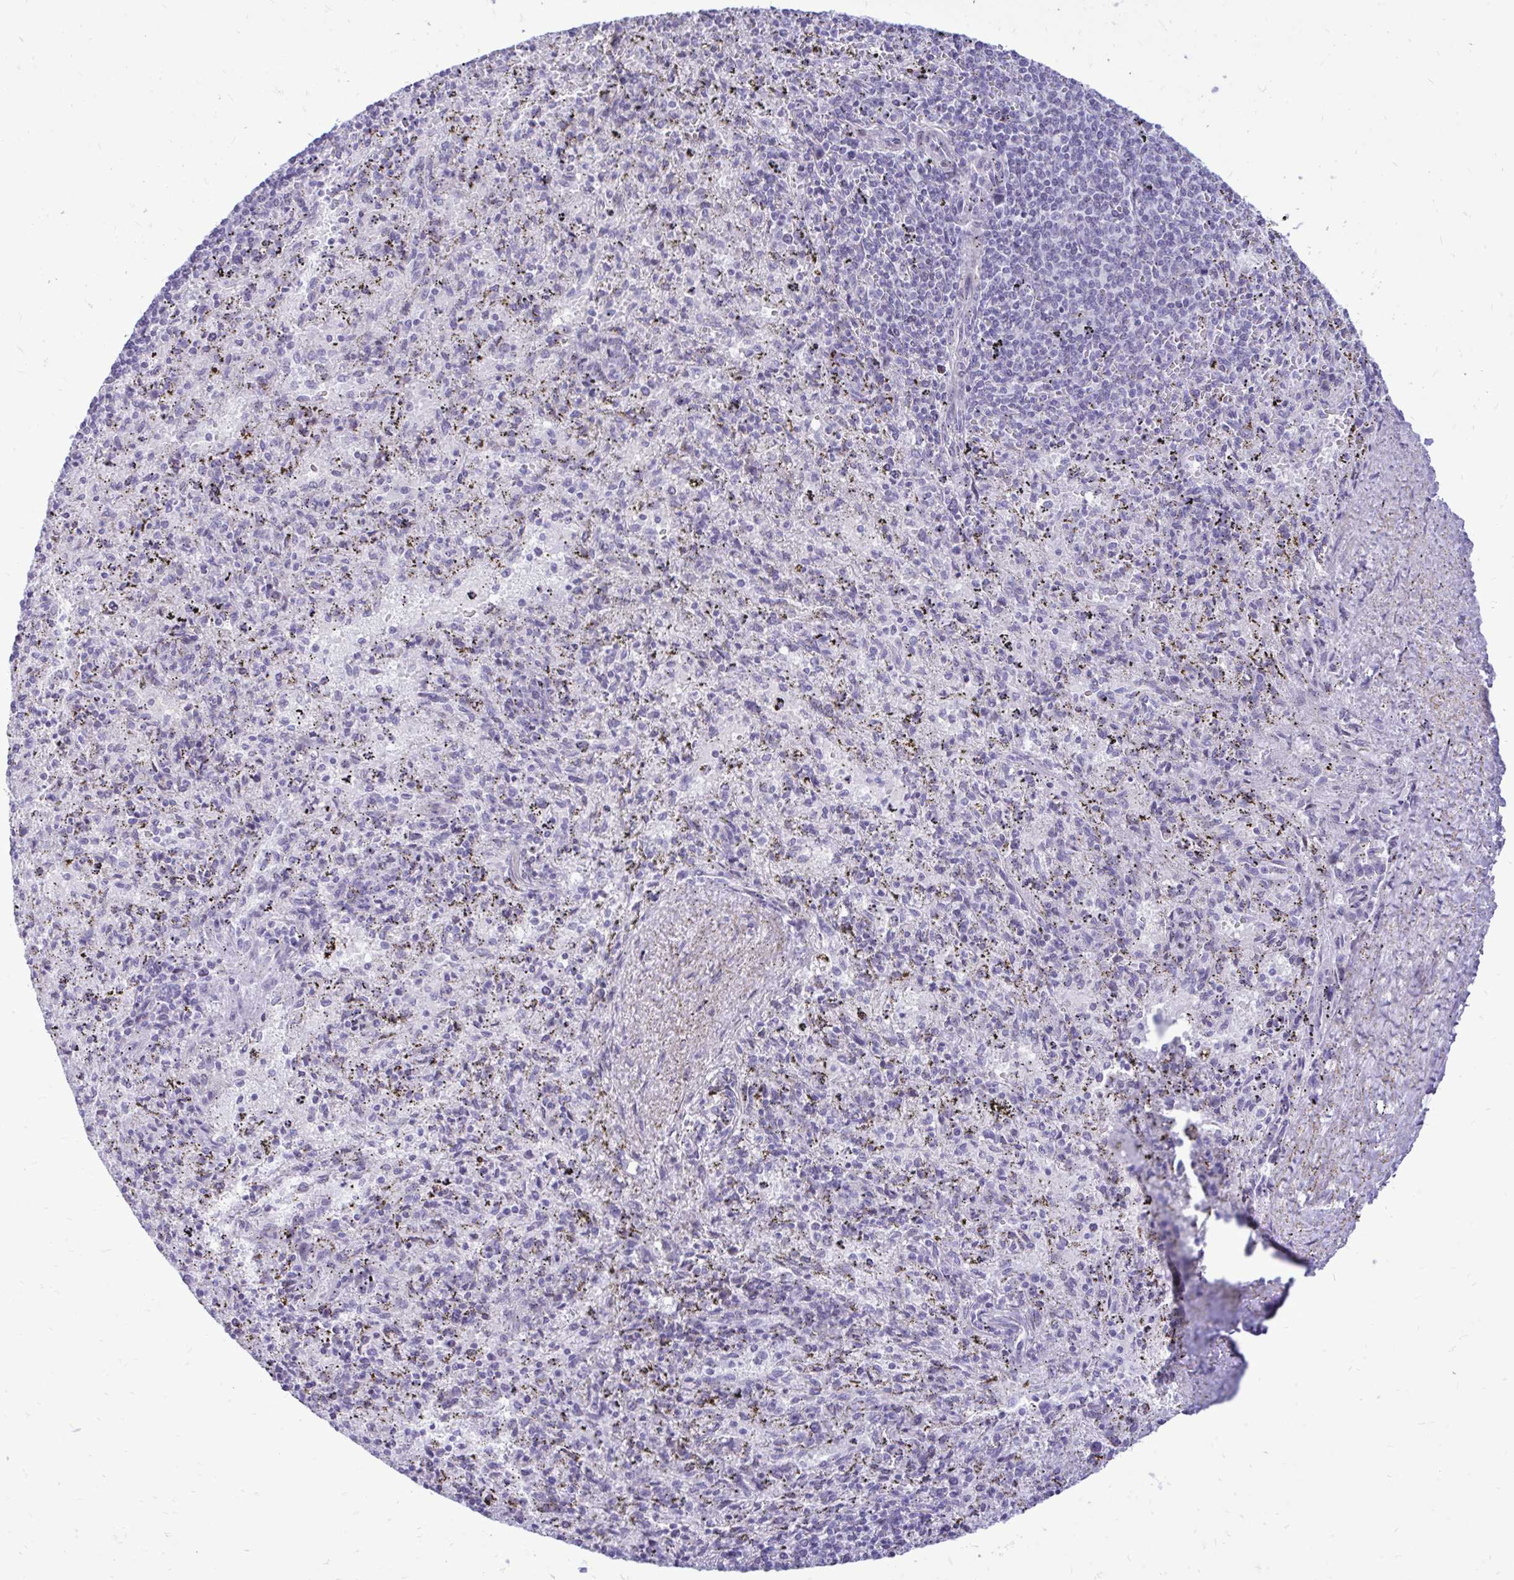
{"staining": {"intensity": "negative", "quantity": "none", "location": "none"}, "tissue": "spleen", "cell_type": "Cells in red pulp", "image_type": "normal", "snomed": [{"axis": "morphology", "description": "Normal tissue, NOS"}, {"axis": "topography", "description": "Spleen"}], "caption": "IHC image of normal human spleen stained for a protein (brown), which exhibits no positivity in cells in red pulp. (DAB IHC, high magnification).", "gene": "GABRA1", "patient": {"sex": "male", "age": 57}}